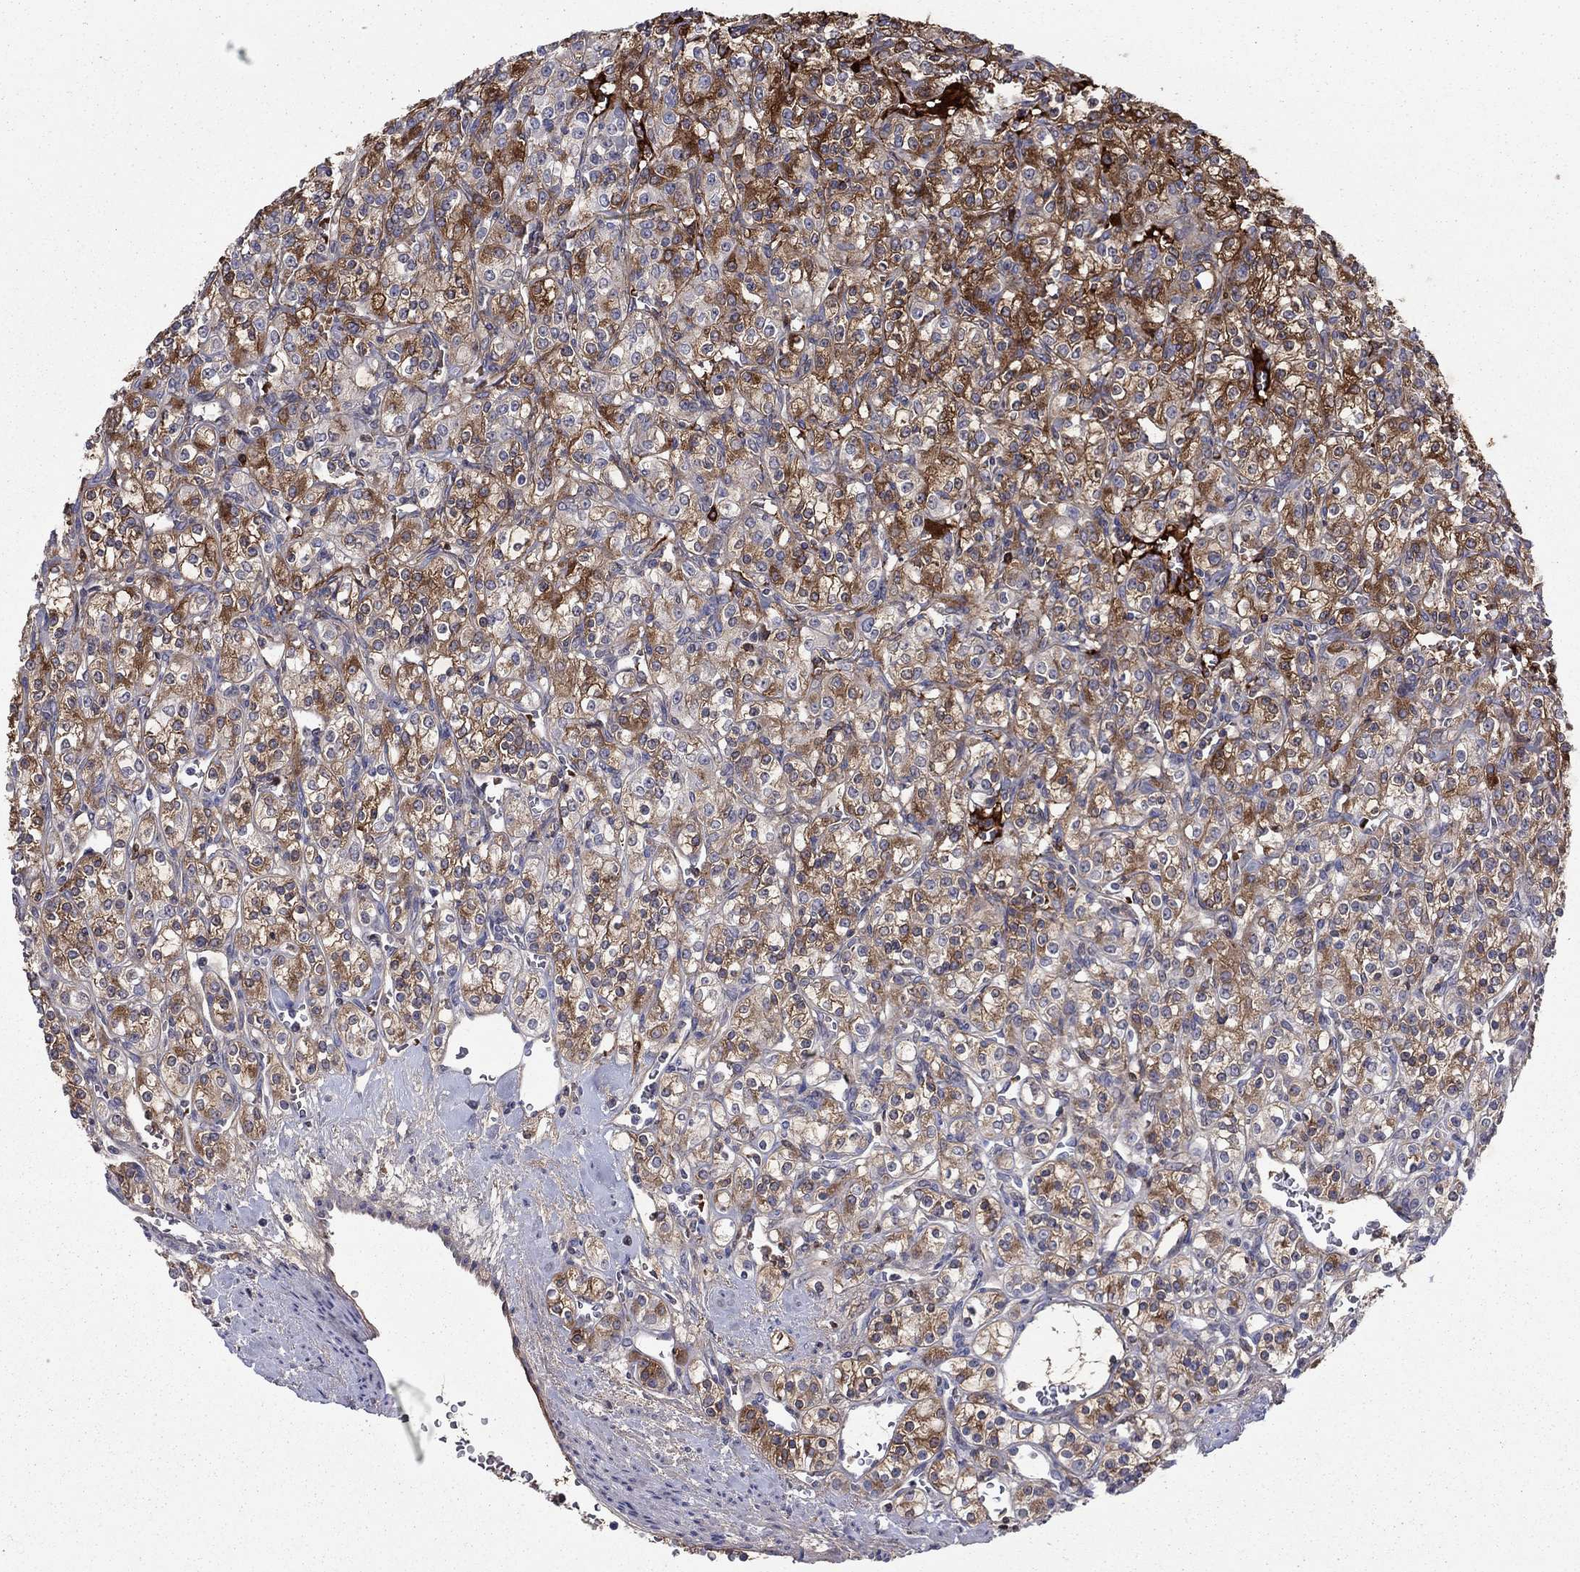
{"staining": {"intensity": "strong", "quantity": "25%-75%", "location": "cytoplasmic/membranous"}, "tissue": "renal cancer", "cell_type": "Tumor cells", "image_type": "cancer", "snomed": [{"axis": "morphology", "description": "Adenocarcinoma, NOS"}, {"axis": "topography", "description": "Kidney"}], "caption": "A high-resolution image shows immunohistochemistry staining of renal cancer, which reveals strong cytoplasmic/membranous positivity in approximately 25%-75% of tumor cells.", "gene": "HPX", "patient": {"sex": "male", "age": 77}}